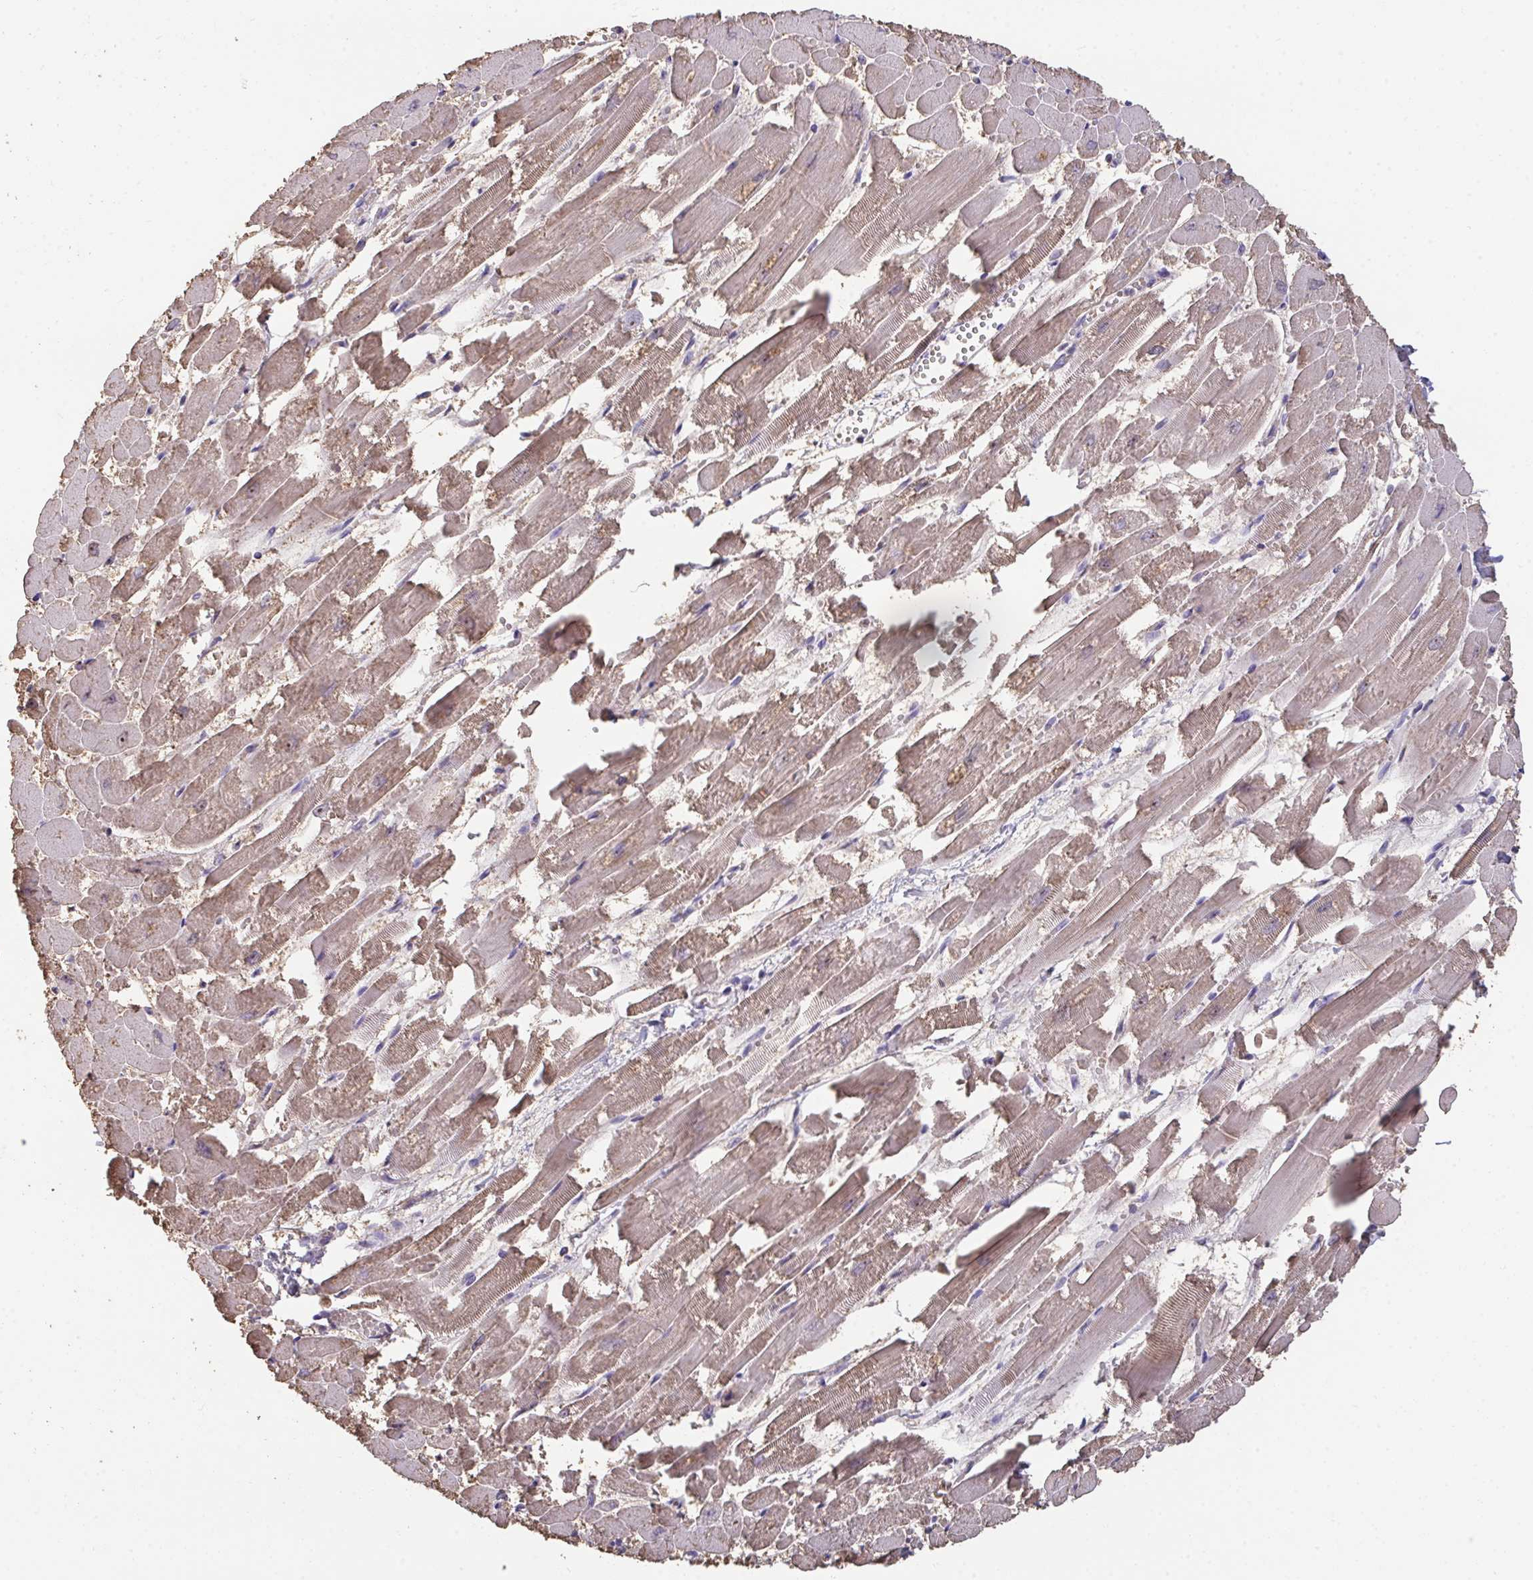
{"staining": {"intensity": "weak", "quantity": ">75%", "location": "cytoplasmic/membranous,nuclear"}, "tissue": "heart muscle", "cell_type": "Cardiomyocytes", "image_type": "normal", "snomed": [{"axis": "morphology", "description": "Normal tissue, NOS"}, {"axis": "topography", "description": "Heart"}], "caption": "A high-resolution image shows IHC staining of benign heart muscle, which demonstrates weak cytoplasmic/membranous,nuclear expression in about >75% of cardiomyocytes.", "gene": "SENP3", "patient": {"sex": "female", "age": 52}}